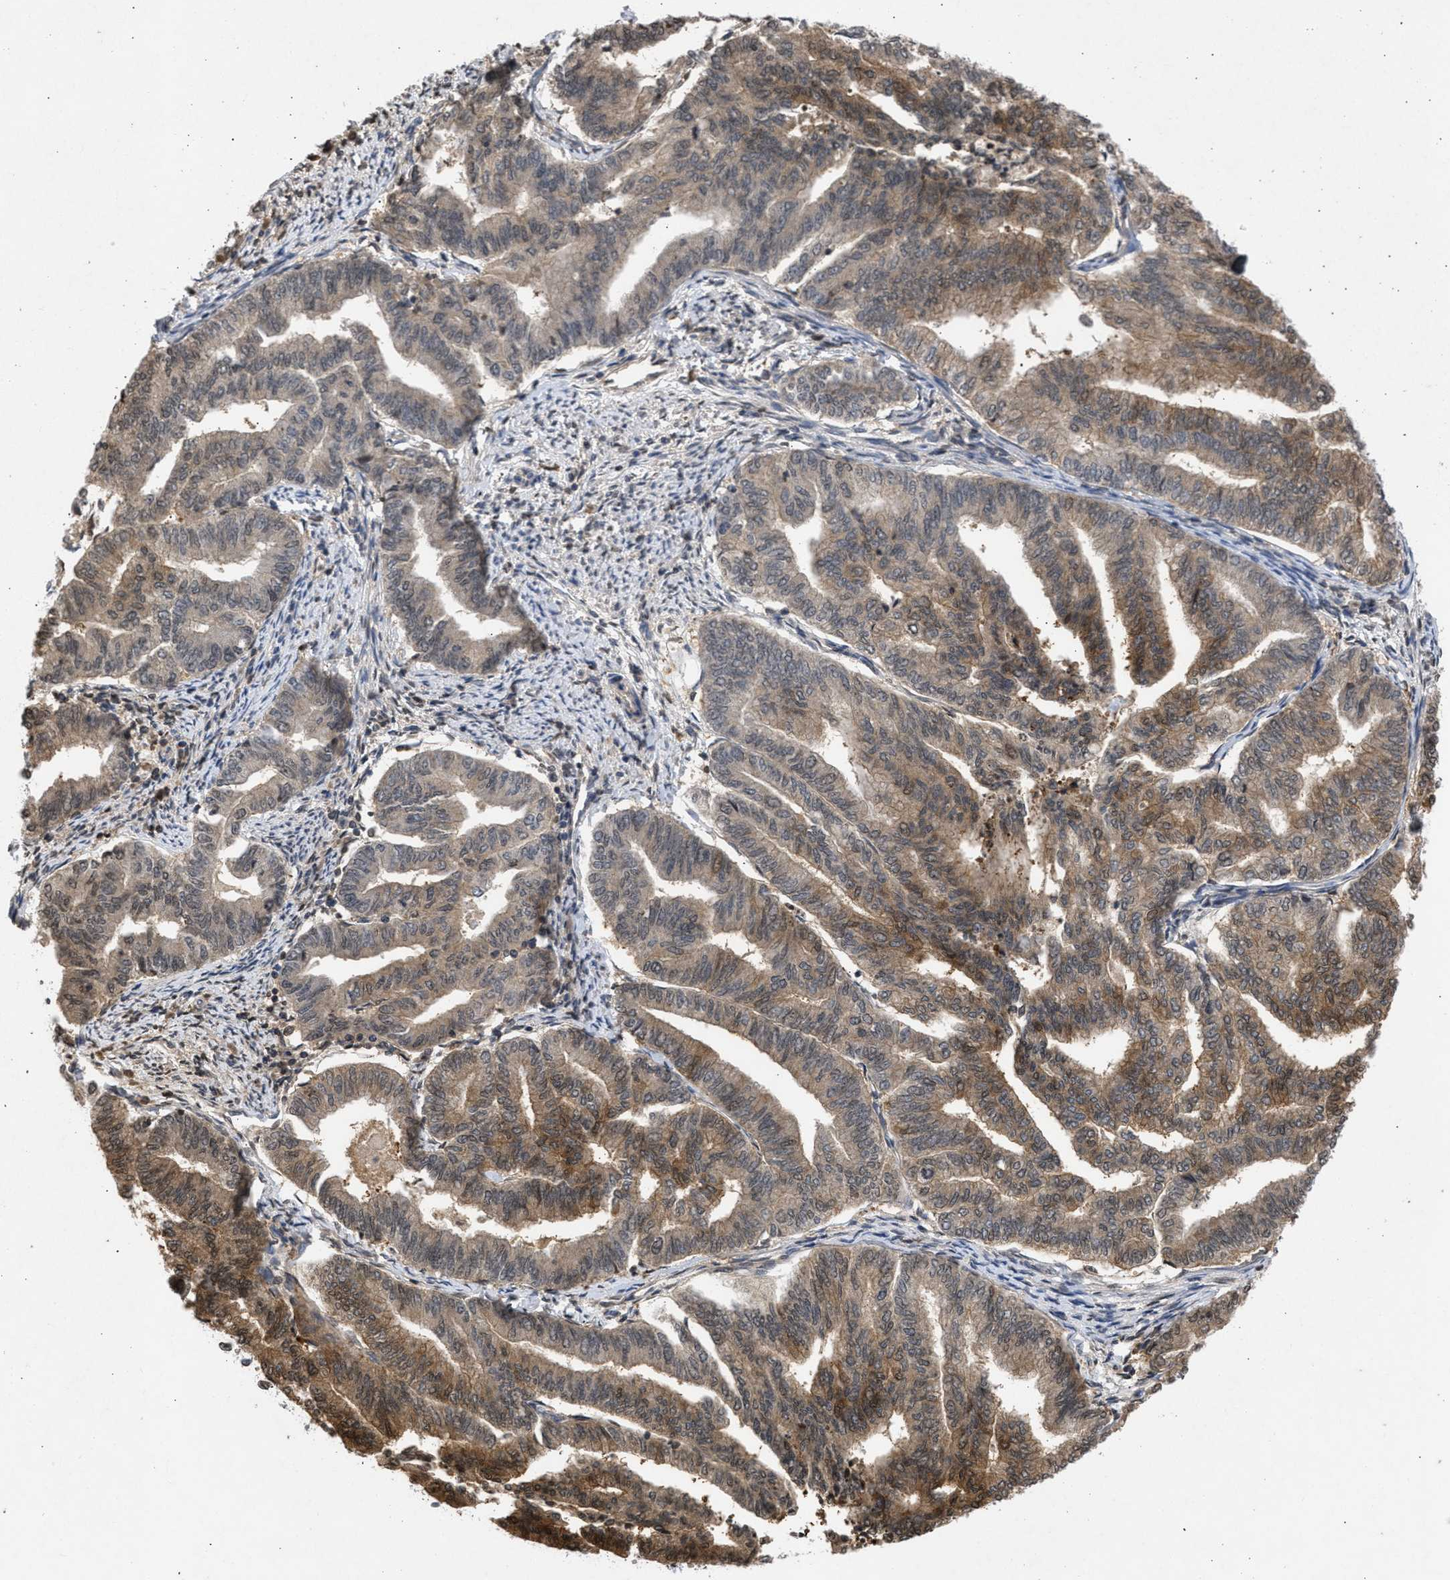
{"staining": {"intensity": "moderate", "quantity": ">75%", "location": "cytoplasmic/membranous,nuclear"}, "tissue": "endometrial cancer", "cell_type": "Tumor cells", "image_type": "cancer", "snomed": [{"axis": "morphology", "description": "Adenocarcinoma, NOS"}, {"axis": "topography", "description": "Endometrium"}], "caption": "Adenocarcinoma (endometrial) tissue exhibits moderate cytoplasmic/membranous and nuclear staining in about >75% of tumor cells", "gene": "NUP35", "patient": {"sex": "female", "age": 79}}